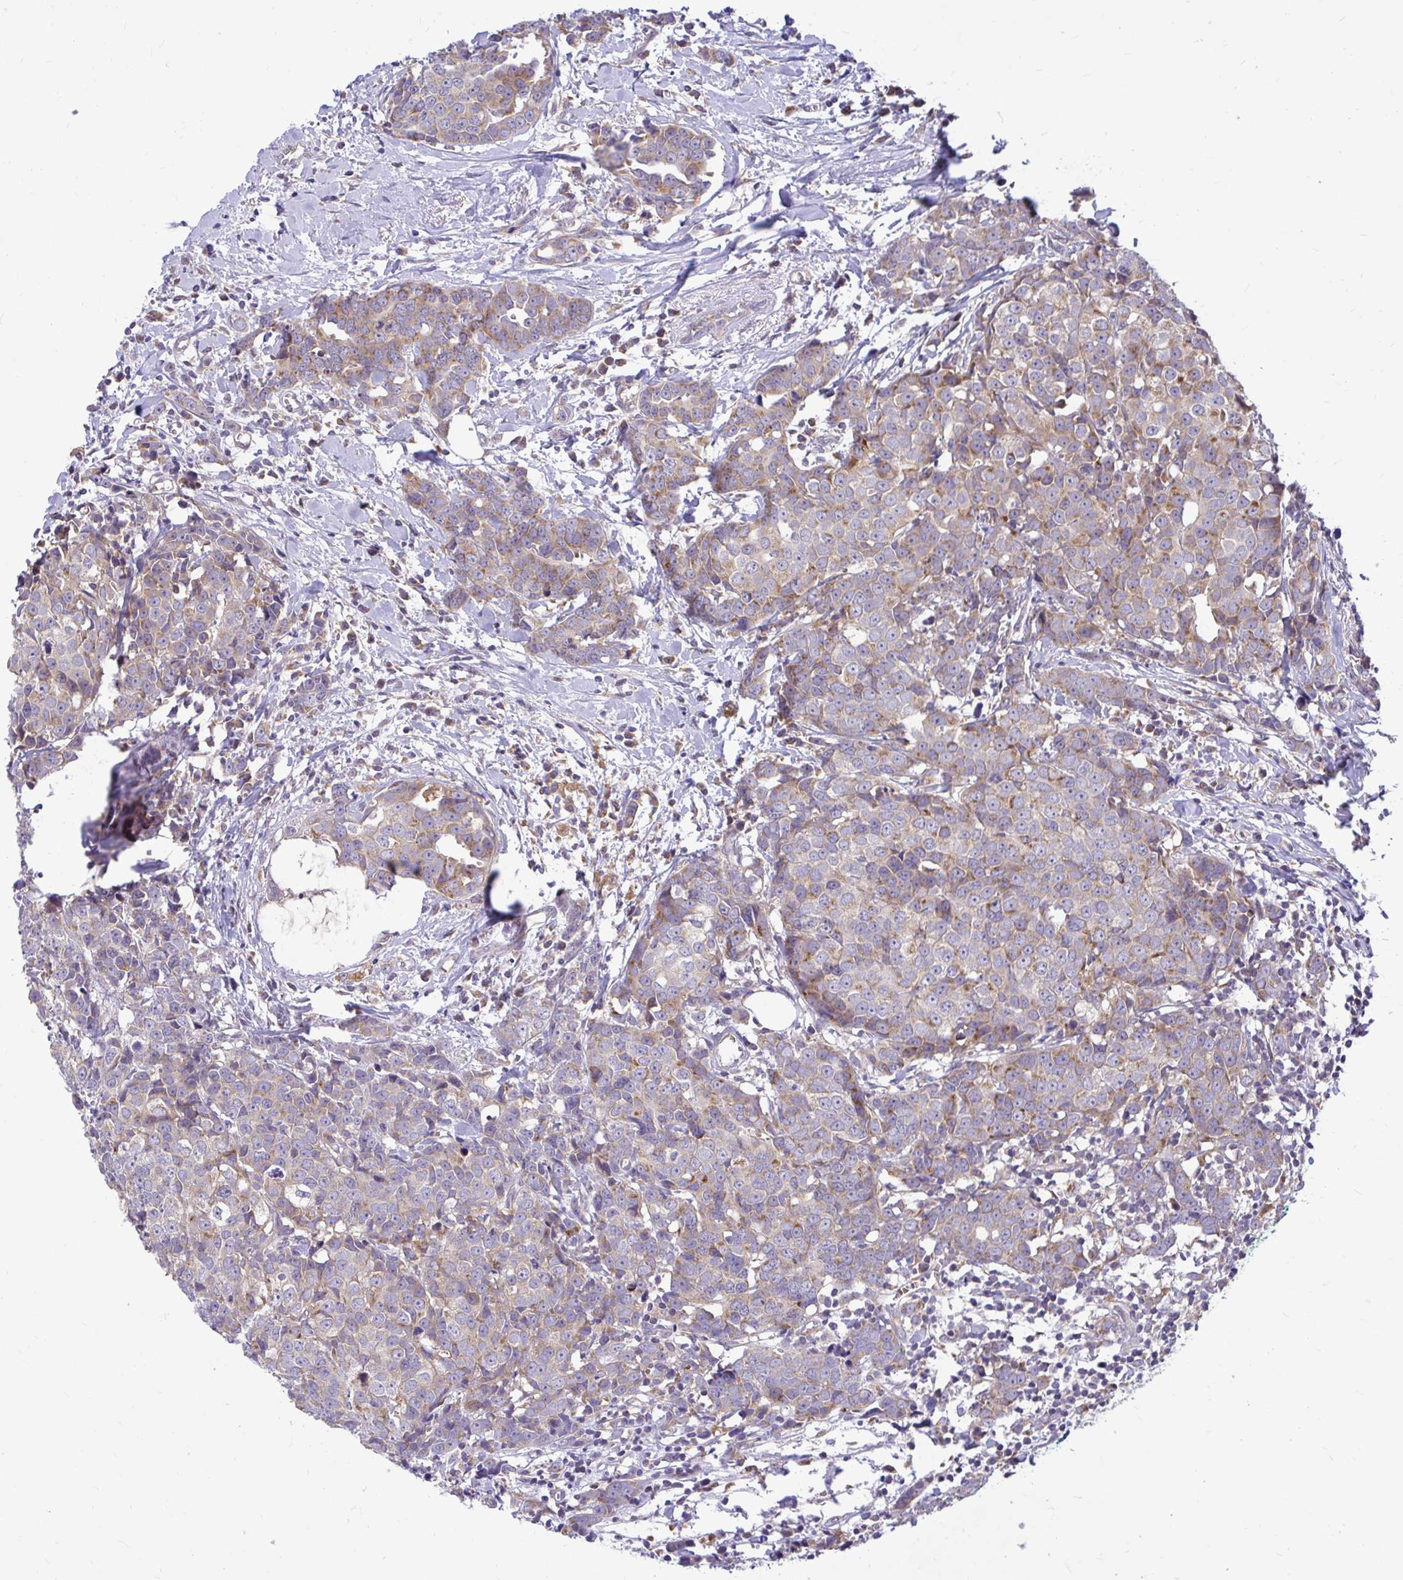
{"staining": {"intensity": "weak", "quantity": "25%-75%", "location": "cytoplasmic/membranous"}, "tissue": "breast cancer", "cell_type": "Tumor cells", "image_type": "cancer", "snomed": [{"axis": "morphology", "description": "Duct carcinoma"}, {"axis": "topography", "description": "Breast"}], "caption": "Tumor cells exhibit low levels of weak cytoplasmic/membranous staining in about 25%-75% of cells in human breast cancer. The staining was performed using DAB (3,3'-diaminobenzidine), with brown indicating positive protein expression. Nuclei are stained blue with hematoxylin.", "gene": "VTI1B", "patient": {"sex": "female", "age": 80}}